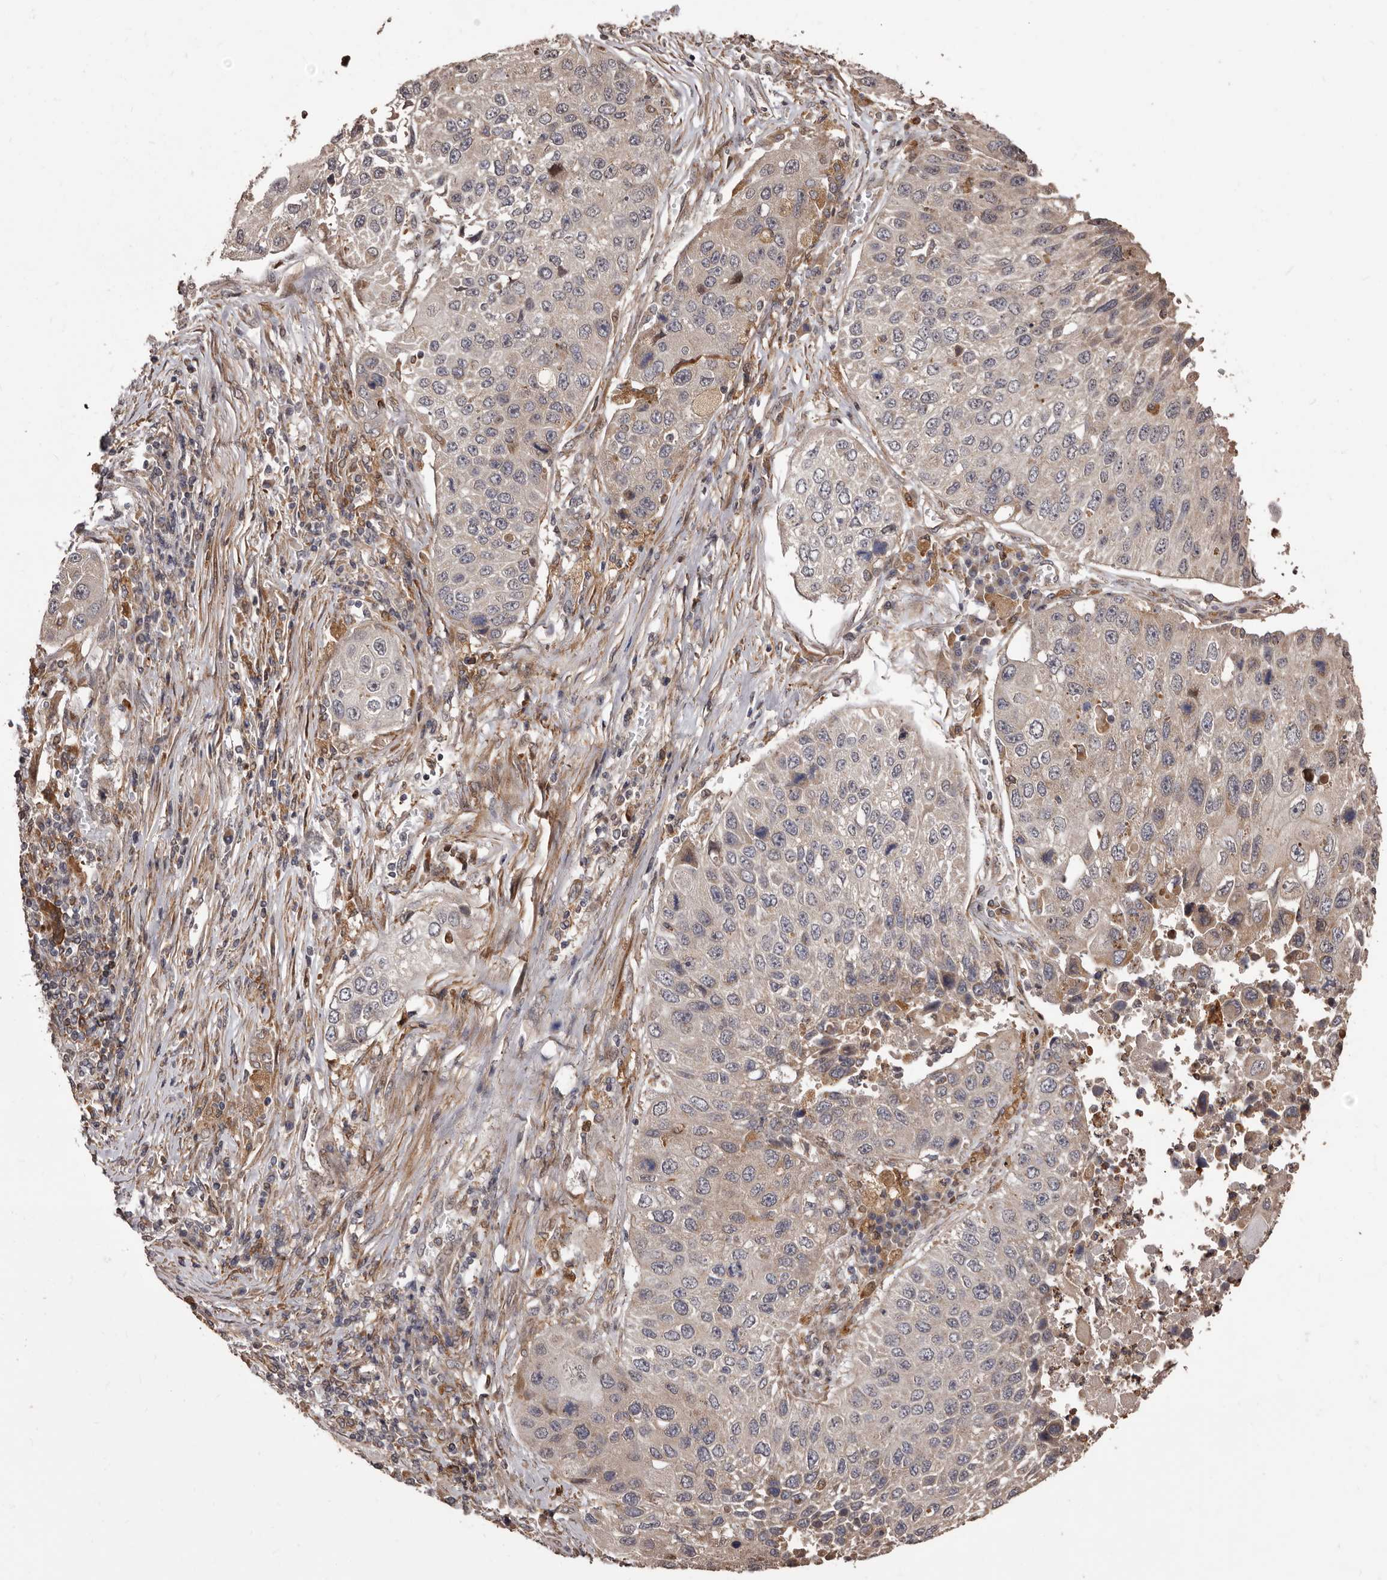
{"staining": {"intensity": "weak", "quantity": "<25%", "location": "cytoplasmic/membranous"}, "tissue": "lung cancer", "cell_type": "Tumor cells", "image_type": "cancer", "snomed": [{"axis": "morphology", "description": "Squamous cell carcinoma, NOS"}, {"axis": "topography", "description": "Lung"}], "caption": "DAB immunohistochemical staining of lung cancer (squamous cell carcinoma) displays no significant staining in tumor cells.", "gene": "ZCCHC7", "patient": {"sex": "male", "age": 61}}